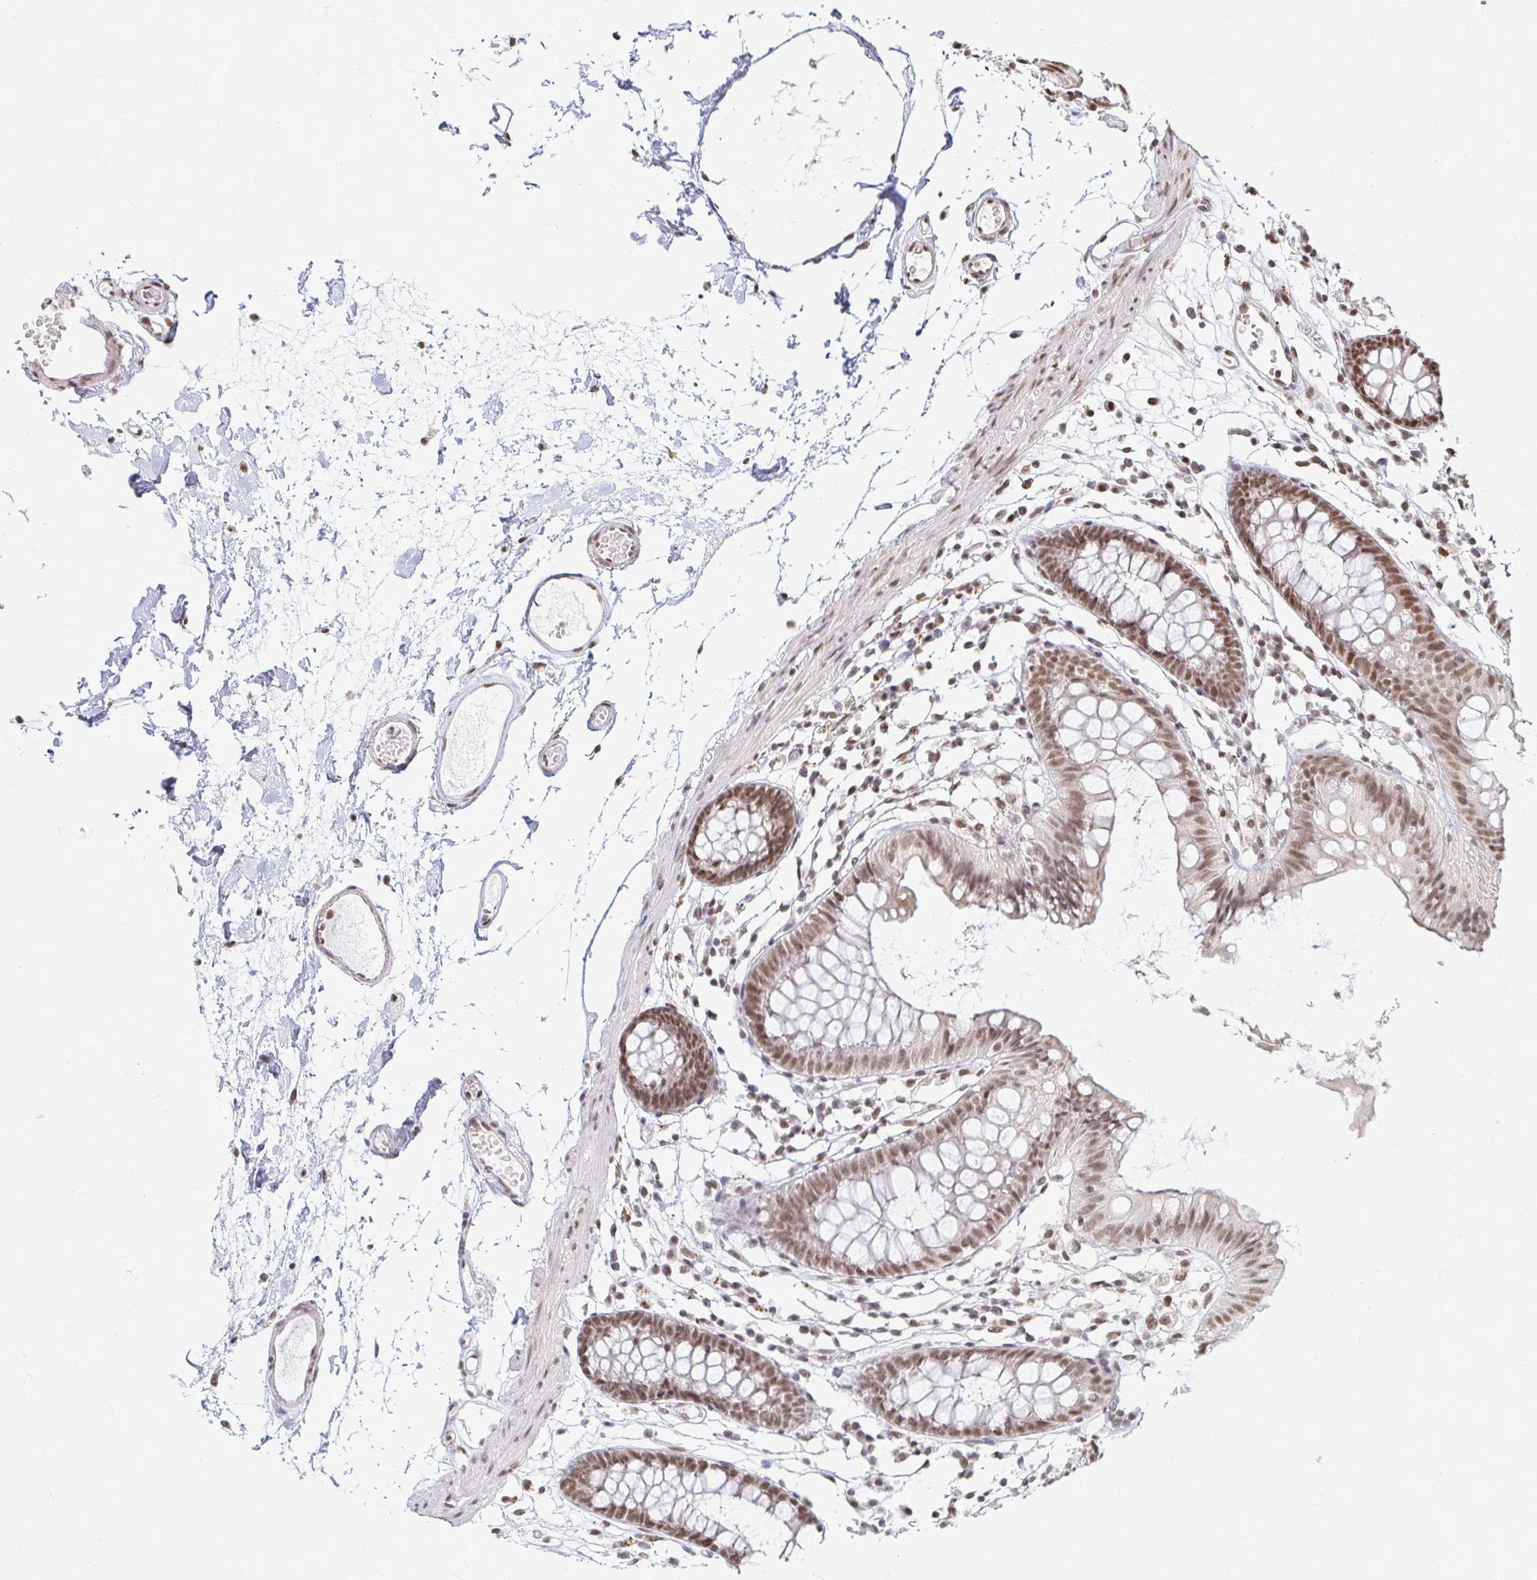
{"staining": {"intensity": "moderate", "quantity": ">75%", "location": "nuclear"}, "tissue": "colon", "cell_type": "Endothelial cells", "image_type": "normal", "snomed": [{"axis": "morphology", "description": "Normal tissue, NOS"}, {"axis": "topography", "description": "Colon"}], "caption": "Normal colon was stained to show a protein in brown. There is medium levels of moderate nuclear staining in about >75% of endothelial cells. Immunohistochemistry stains the protein of interest in brown and the nuclei are stained blue.", "gene": "HNRNPU", "patient": {"sex": "female", "age": 84}}